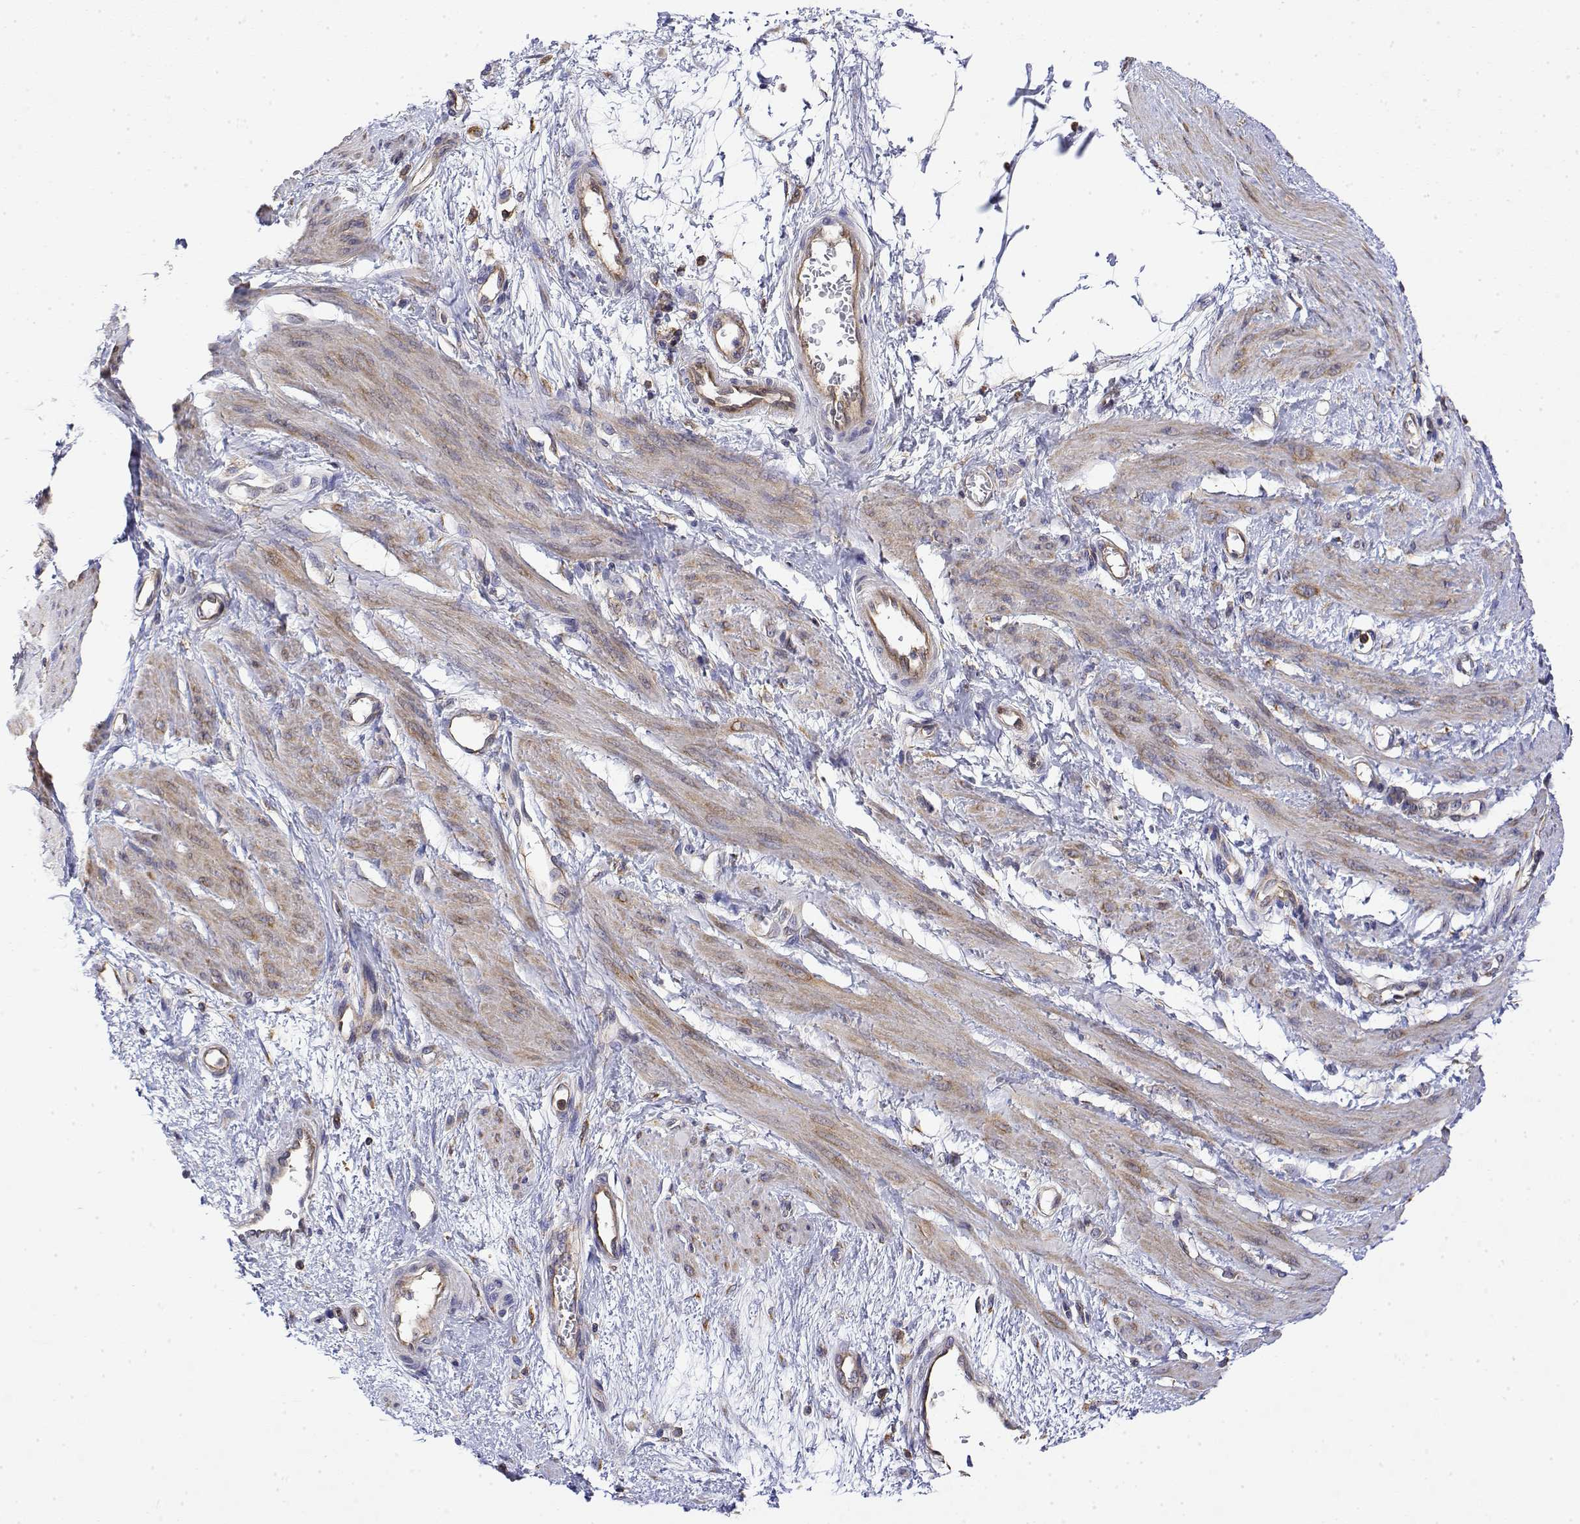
{"staining": {"intensity": "weak", "quantity": "25%-75%", "location": "cytoplasmic/membranous"}, "tissue": "smooth muscle", "cell_type": "Smooth muscle cells", "image_type": "normal", "snomed": [{"axis": "morphology", "description": "Normal tissue, NOS"}, {"axis": "topography", "description": "Smooth muscle"}, {"axis": "topography", "description": "Uterus"}], "caption": "Immunohistochemical staining of unremarkable human smooth muscle exhibits weak cytoplasmic/membranous protein positivity in approximately 25%-75% of smooth muscle cells. (brown staining indicates protein expression, while blue staining denotes nuclei).", "gene": "EEF1G", "patient": {"sex": "female", "age": 39}}